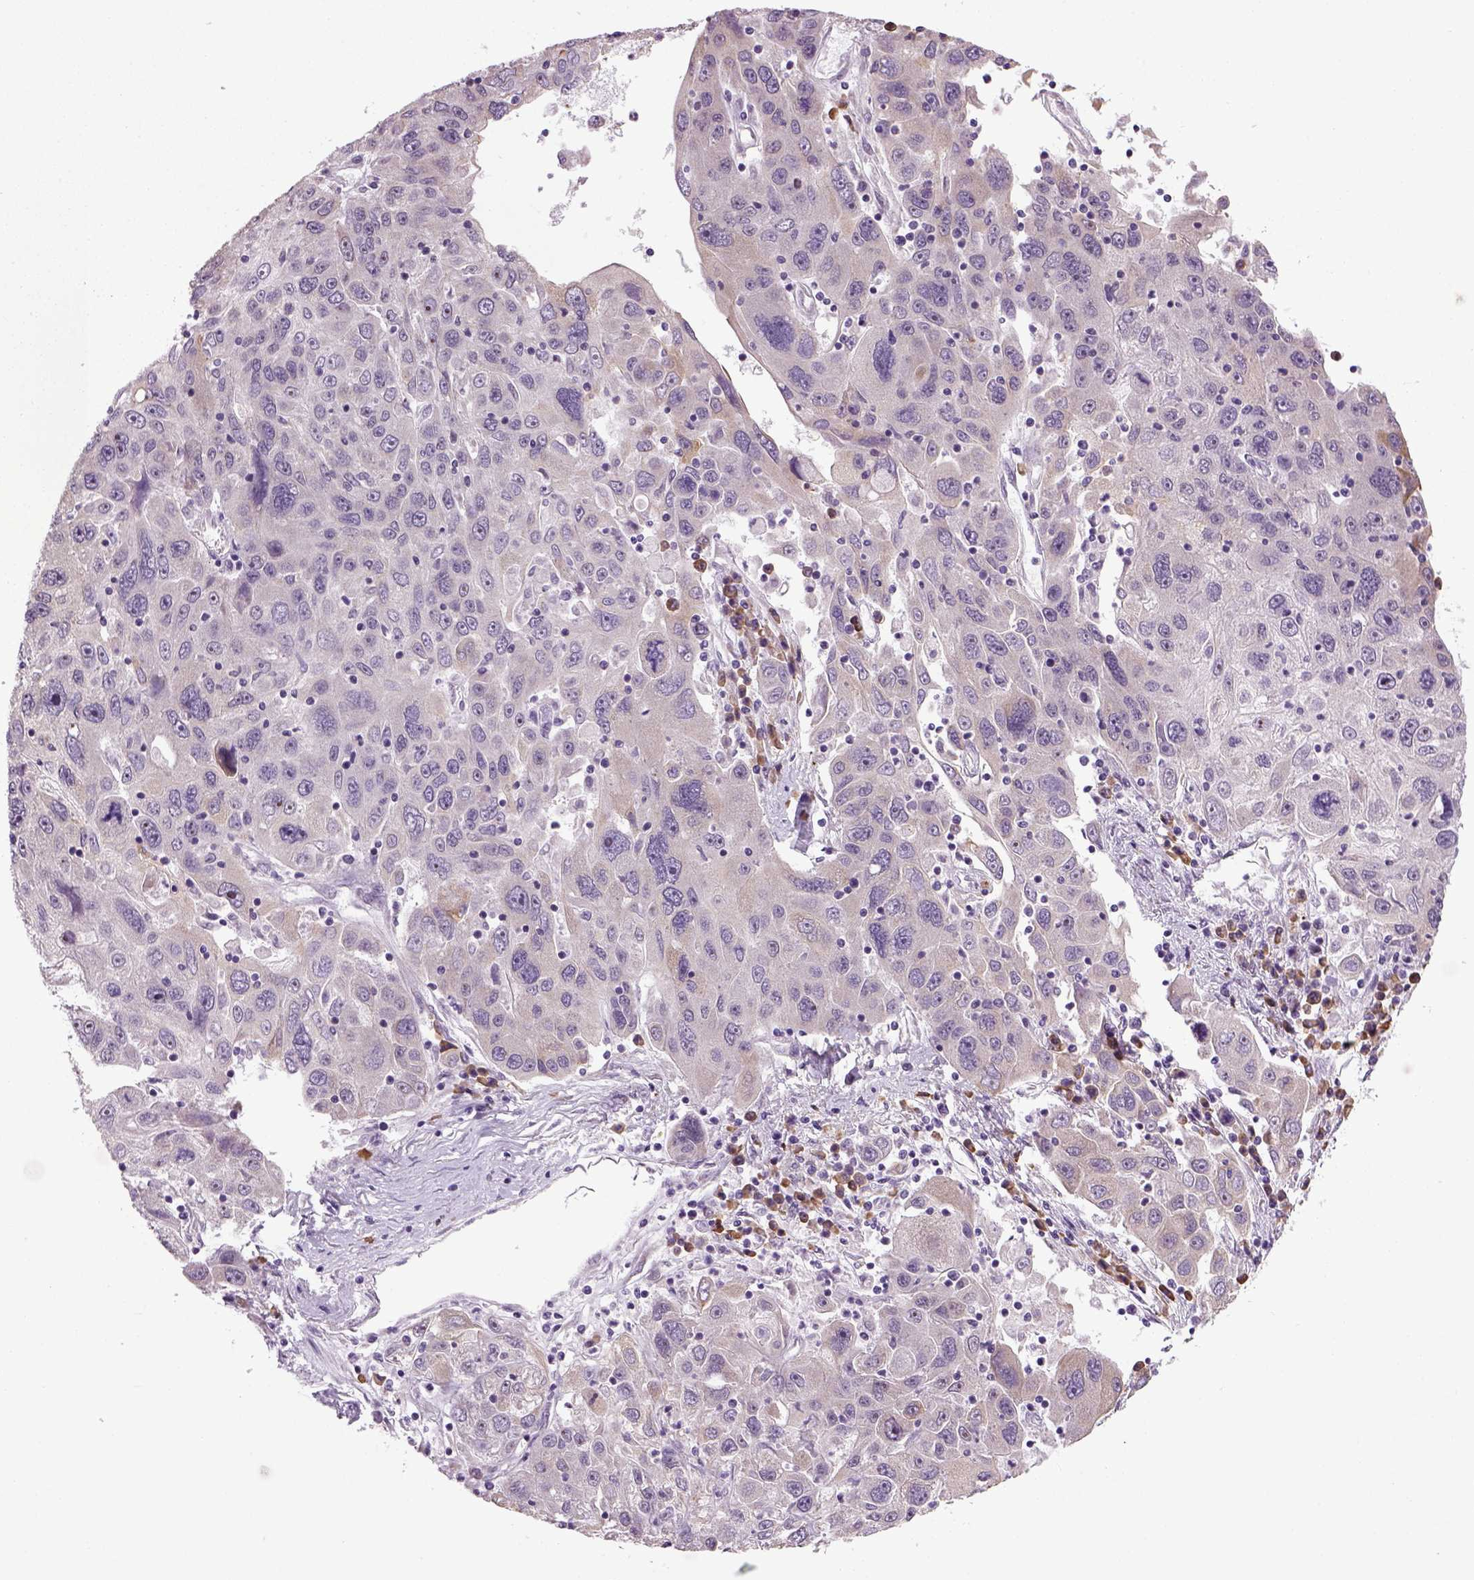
{"staining": {"intensity": "negative", "quantity": "none", "location": "none"}, "tissue": "stomach cancer", "cell_type": "Tumor cells", "image_type": "cancer", "snomed": [{"axis": "morphology", "description": "Adenocarcinoma, NOS"}, {"axis": "topography", "description": "Stomach"}], "caption": "This is an immunohistochemistry (IHC) micrograph of stomach cancer (adenocarcinoma). There is no expression in tumor cells.", "gene": "TPRG1", "patient": {"sex": "male", "age": 56}}